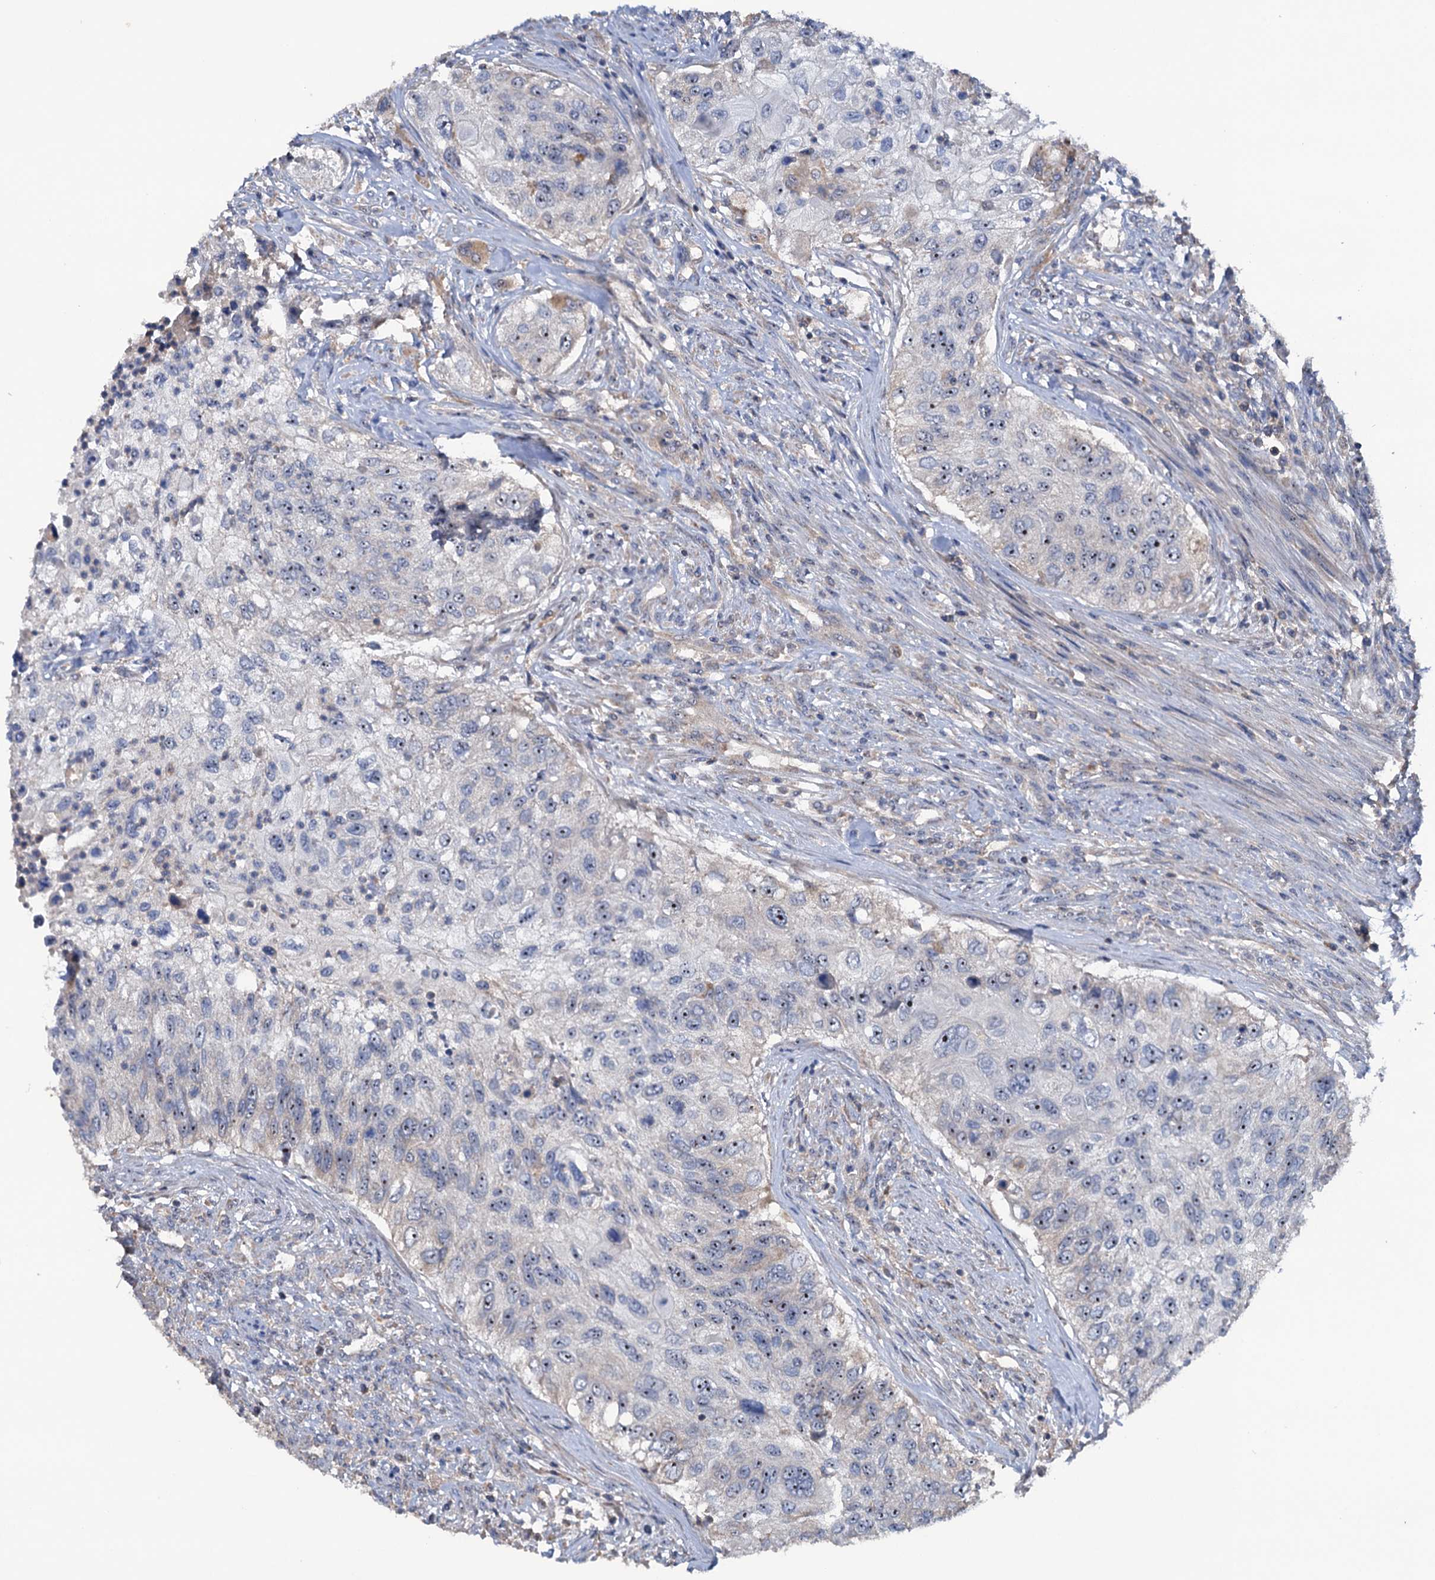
{"staining": {"intensity": "weak", "quantity": "<25%", "location": "nuclear"}, "tissue": "urothelial cancer", "cell_type": "Tumor cells", "image_type": "cancer", "snomed": [{"axis": "morphology", "description": "Urothelial carcinoma, High grade"}, {"axis": "topography", "description": "Urinary bladder"}], "caption": "Urothelial cancer stained for a protein using immunohistochemistry reveals no staining tumor cells.", "gene": "HTR3B", "patient": {"sex": "female", "age": 60}}